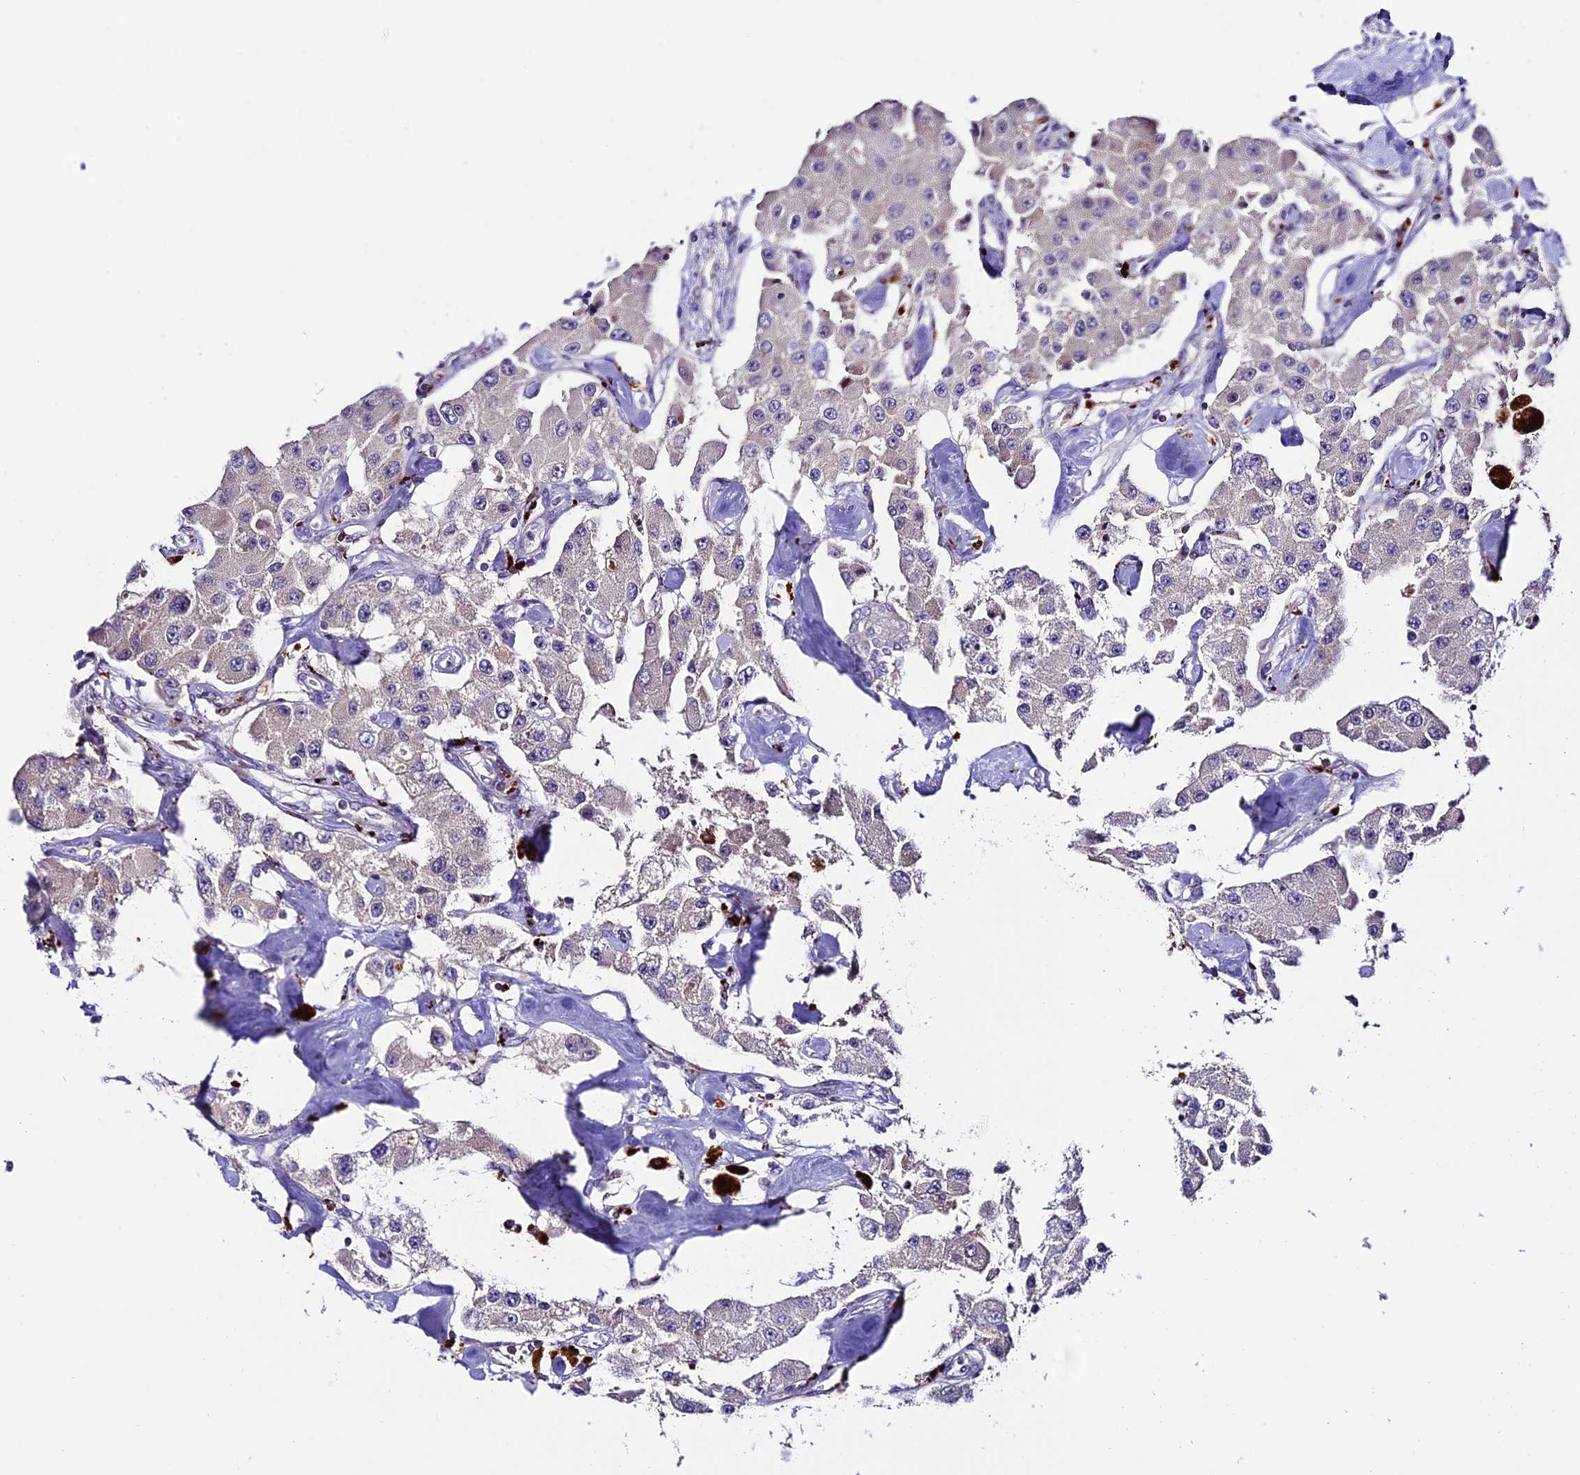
{"staining": {"intensity": "negative", "quantity": "none", "location": "none"}, "tissue": "carcinoid", "cell_type": "Tumor cells", "image_type": "cancer", "snomed": [{"axis": "morphology", "description": "Carcinoid, malignant, NOS"}, {"axis": "topography", "description": "Pancreas"}], "caption": "Human carcinoid (malignant) stained for a protein using IHC displays no positivity in tumor cells.", "gene": "ARHGEF18", "patient": {"sex": "male", "age": 41}}